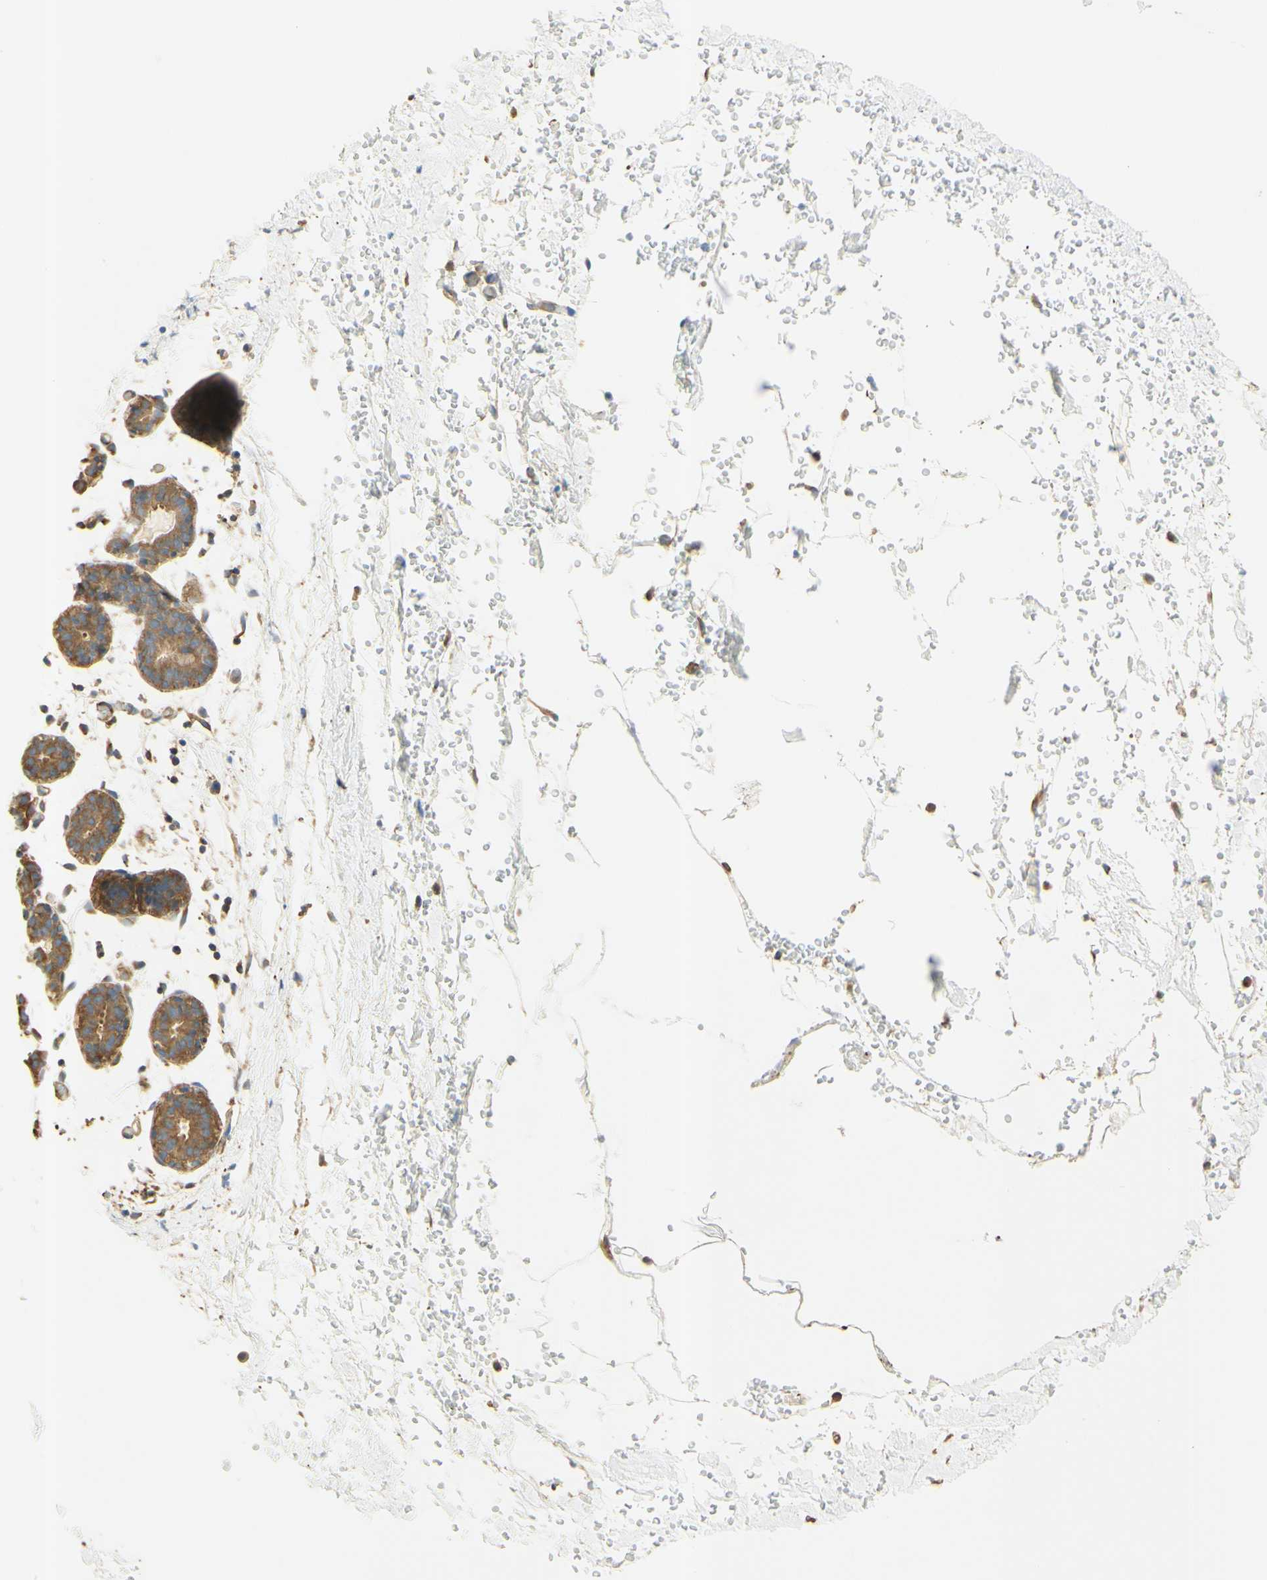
{"staining": {"intensity": "negative", "quantity": "none", "location": "none"}, "tissue": "breast", "cell_type": "Adipocytes", "image_type": "normal", "snomed": [{"axis": "morphology", "description": "Normal tissue, NOS"}, {"axis": "topography", "description": "Breast"}], "caption": "Adipocytes are negative for brown protein staining in normal breast. (DAB immunohistochemistry (IHC), high magnification).", "gene": "IKBKG", "patient": {"sex": "female", "age": 27}}